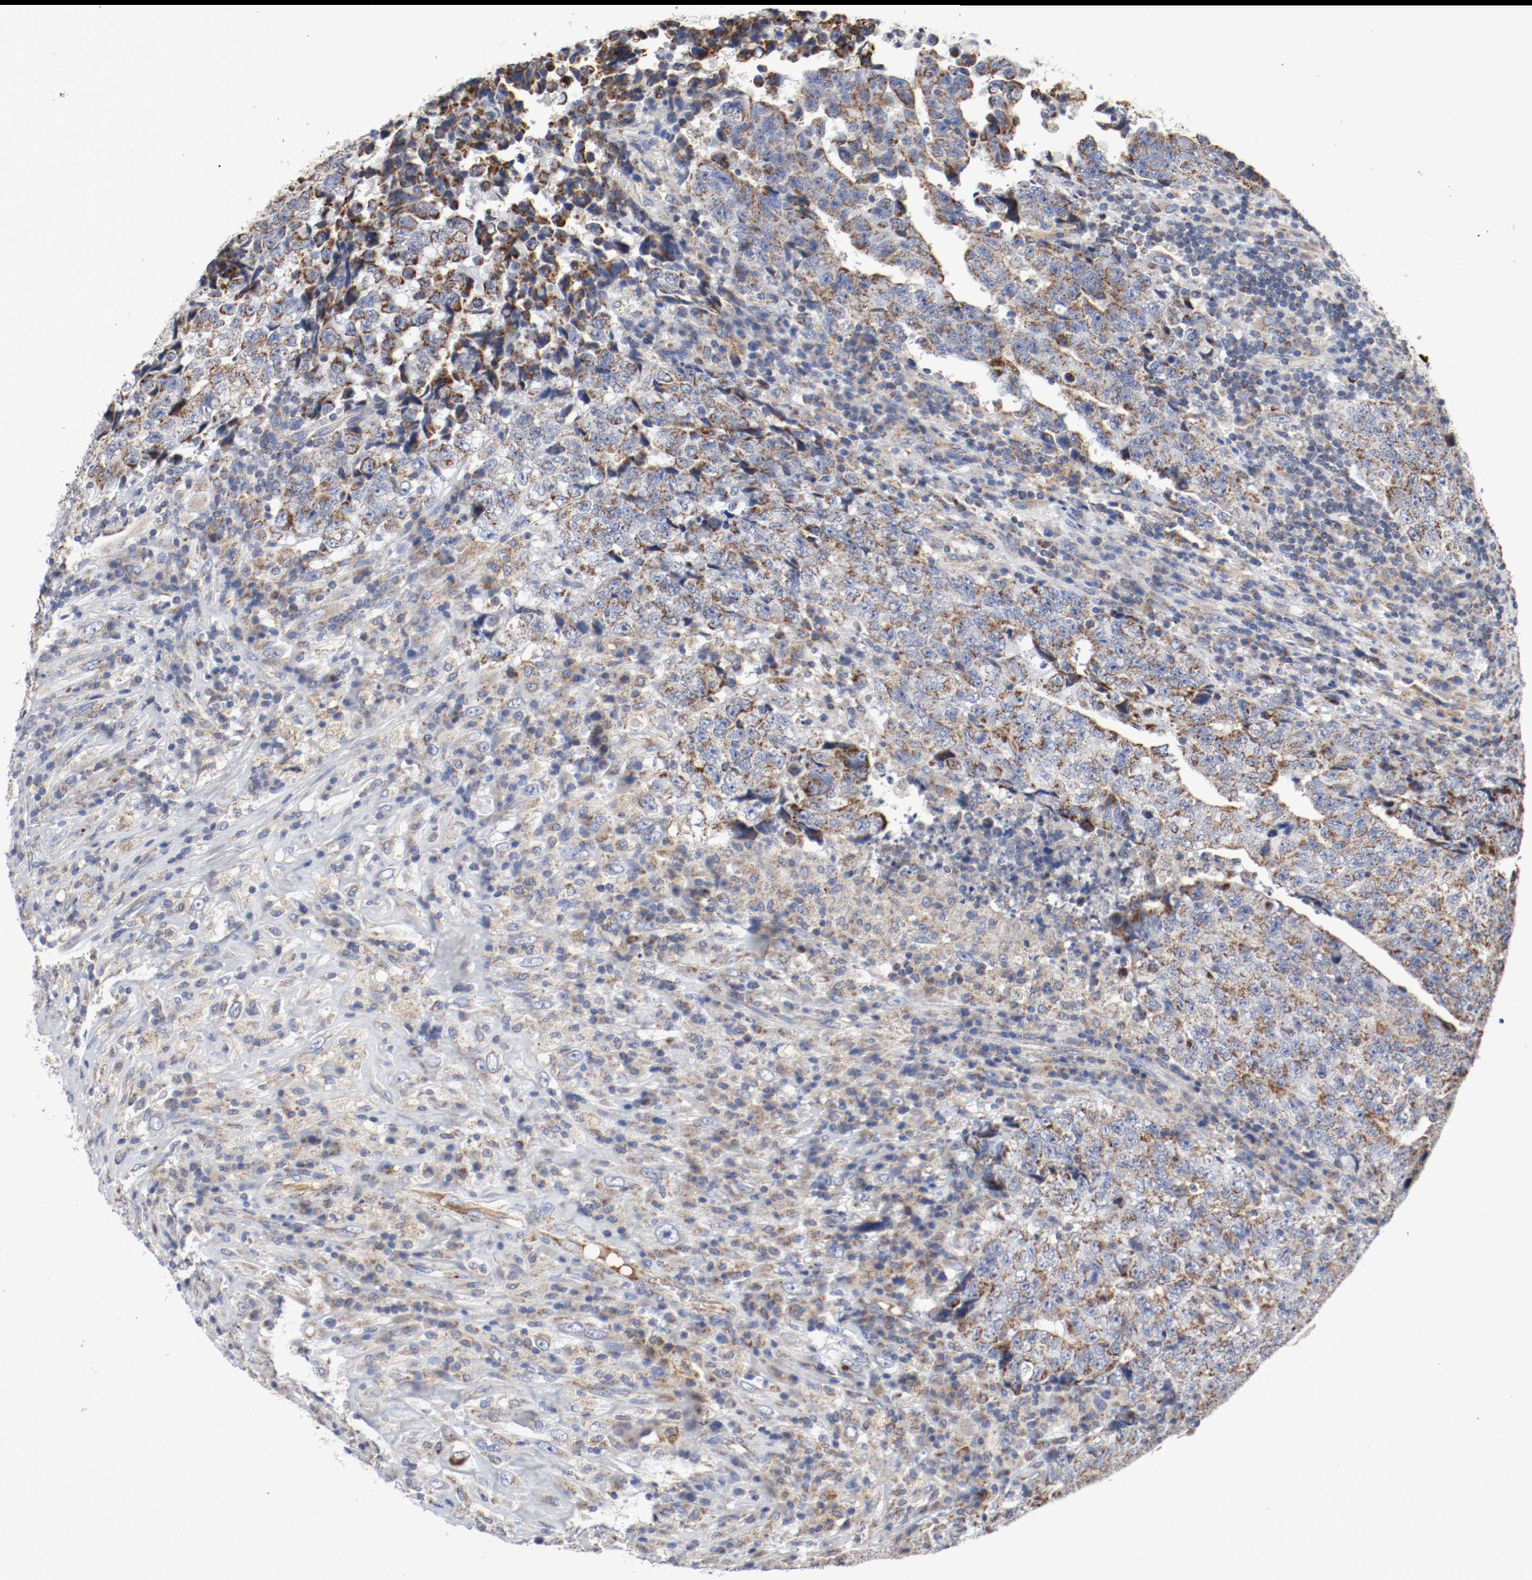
{"staining": {"intensity": "moderate", "quantity": ">75%", "location": "cytoplasmic/membranous"}, "tissue": "testis cancer", "cell_type": "Tumor cells", "image_type": "cancer", "snomed": [{"axis": "morphology", "description": "Necrosis, NOS"}, {"axis": "morphology", "description": "Carcinoma, Embryonal, NOS"}, {"axis": "topography", "description": "Testis"}], "caption": "Brown immunohistochemical staining in human testis cancer exhibits moderate cytoplasmic/membranous staining in about >75% of tumor cells.", "gene": "AFG3L2", "patient": {"sex": "male", "age": 19}}